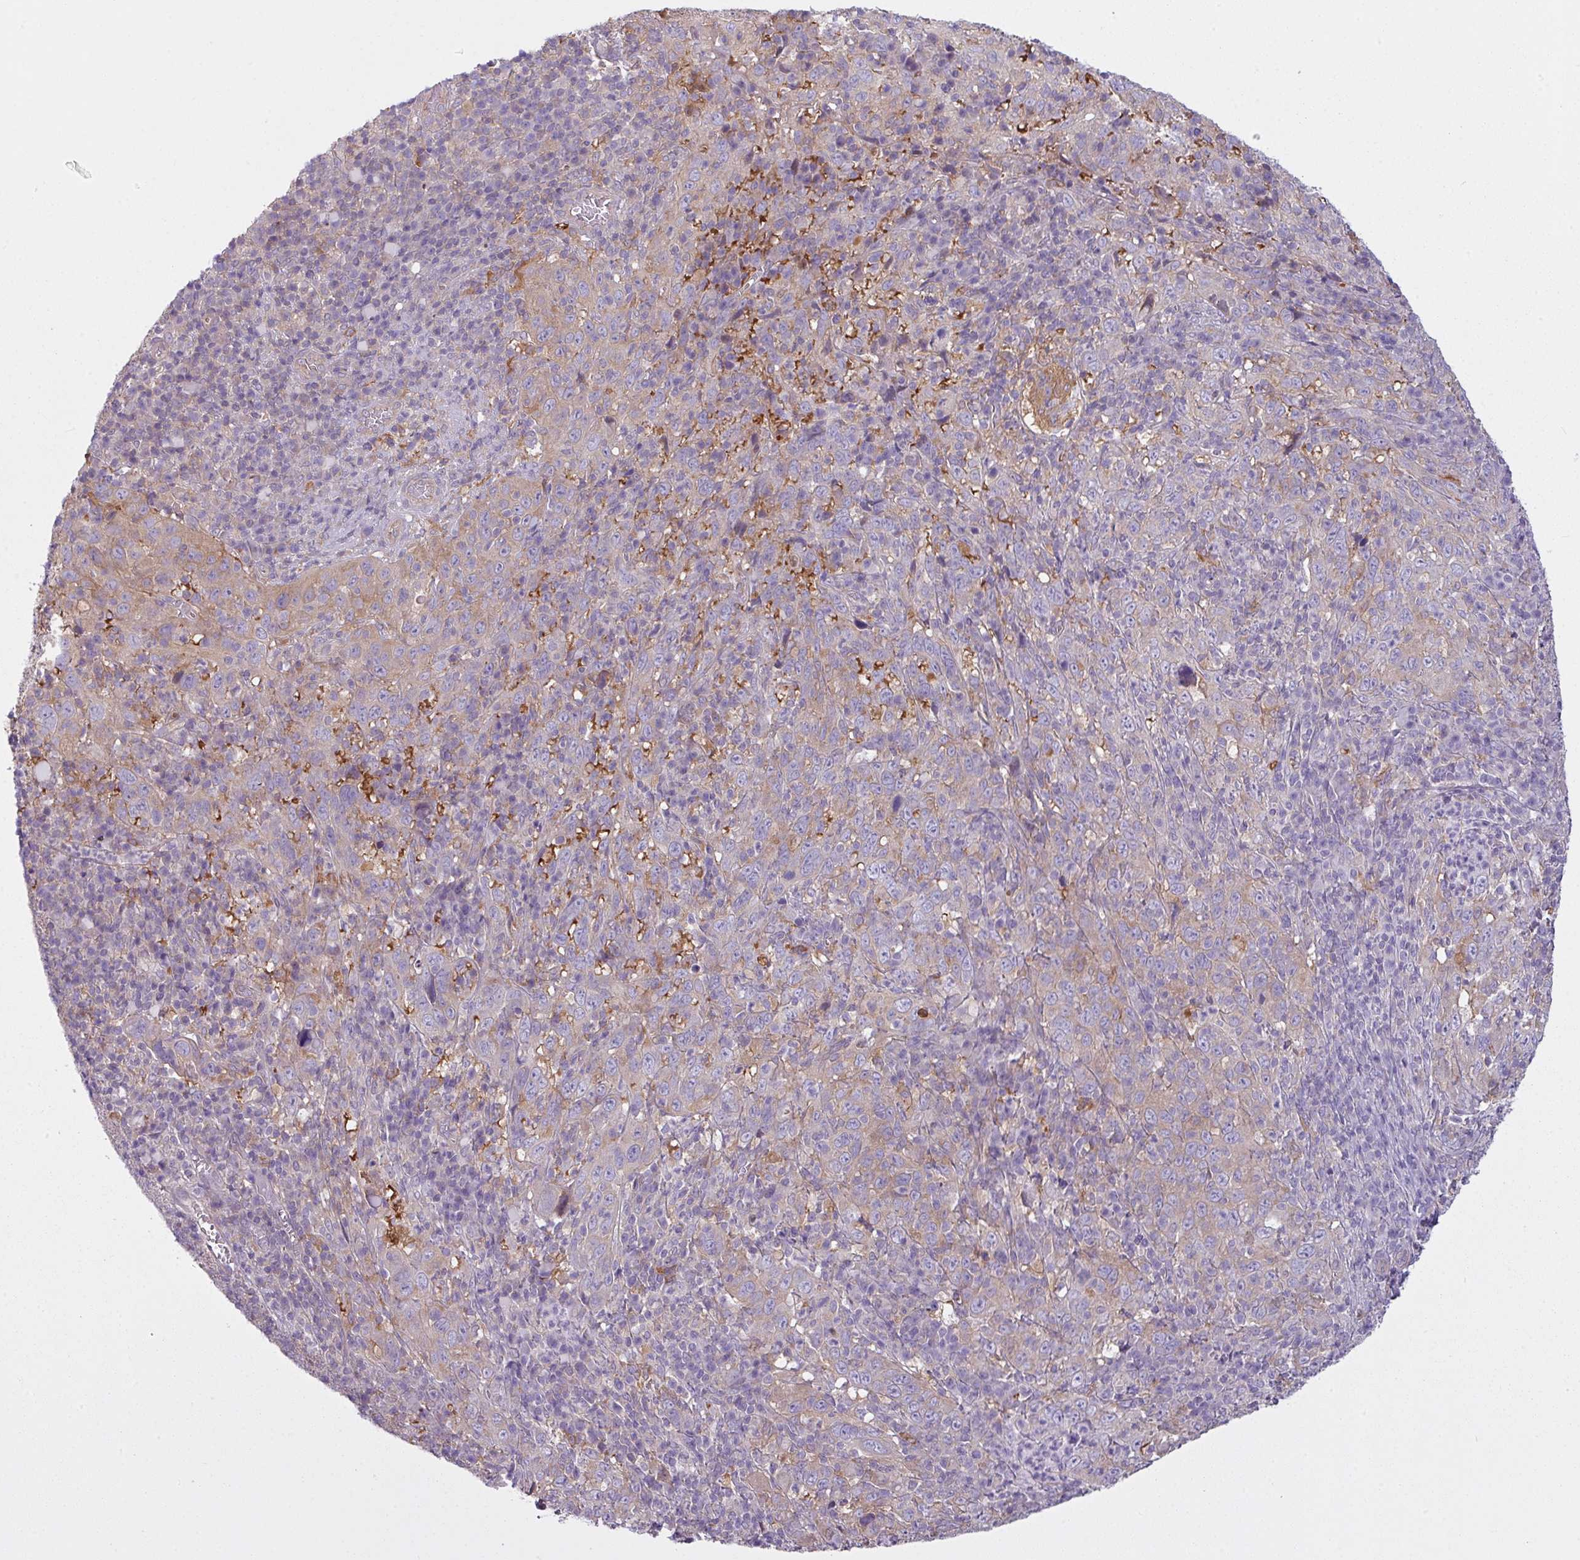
{"staining": {"intensity": "moderate", "quantity": "25%-75%", "location": "cytoplasmic/membranous"}, "tissue": "cervical cancer", "cell_type": "Tumor cells", "image_type": "cancer", "snomed": [{"axis": "morphology", "description": "Squamous cell carcinoma, NOS"}, {"axis": "topography", "description": "Cervix"}], "caption": "Brown immunohistochemical staining in cervical cancer exhibits moderate cytoplasmic/membranous expression in approximately 25%-75% of tumor cells.", "gene": "CAMK2B", "patient": {"sex": "female", "age": 46}}